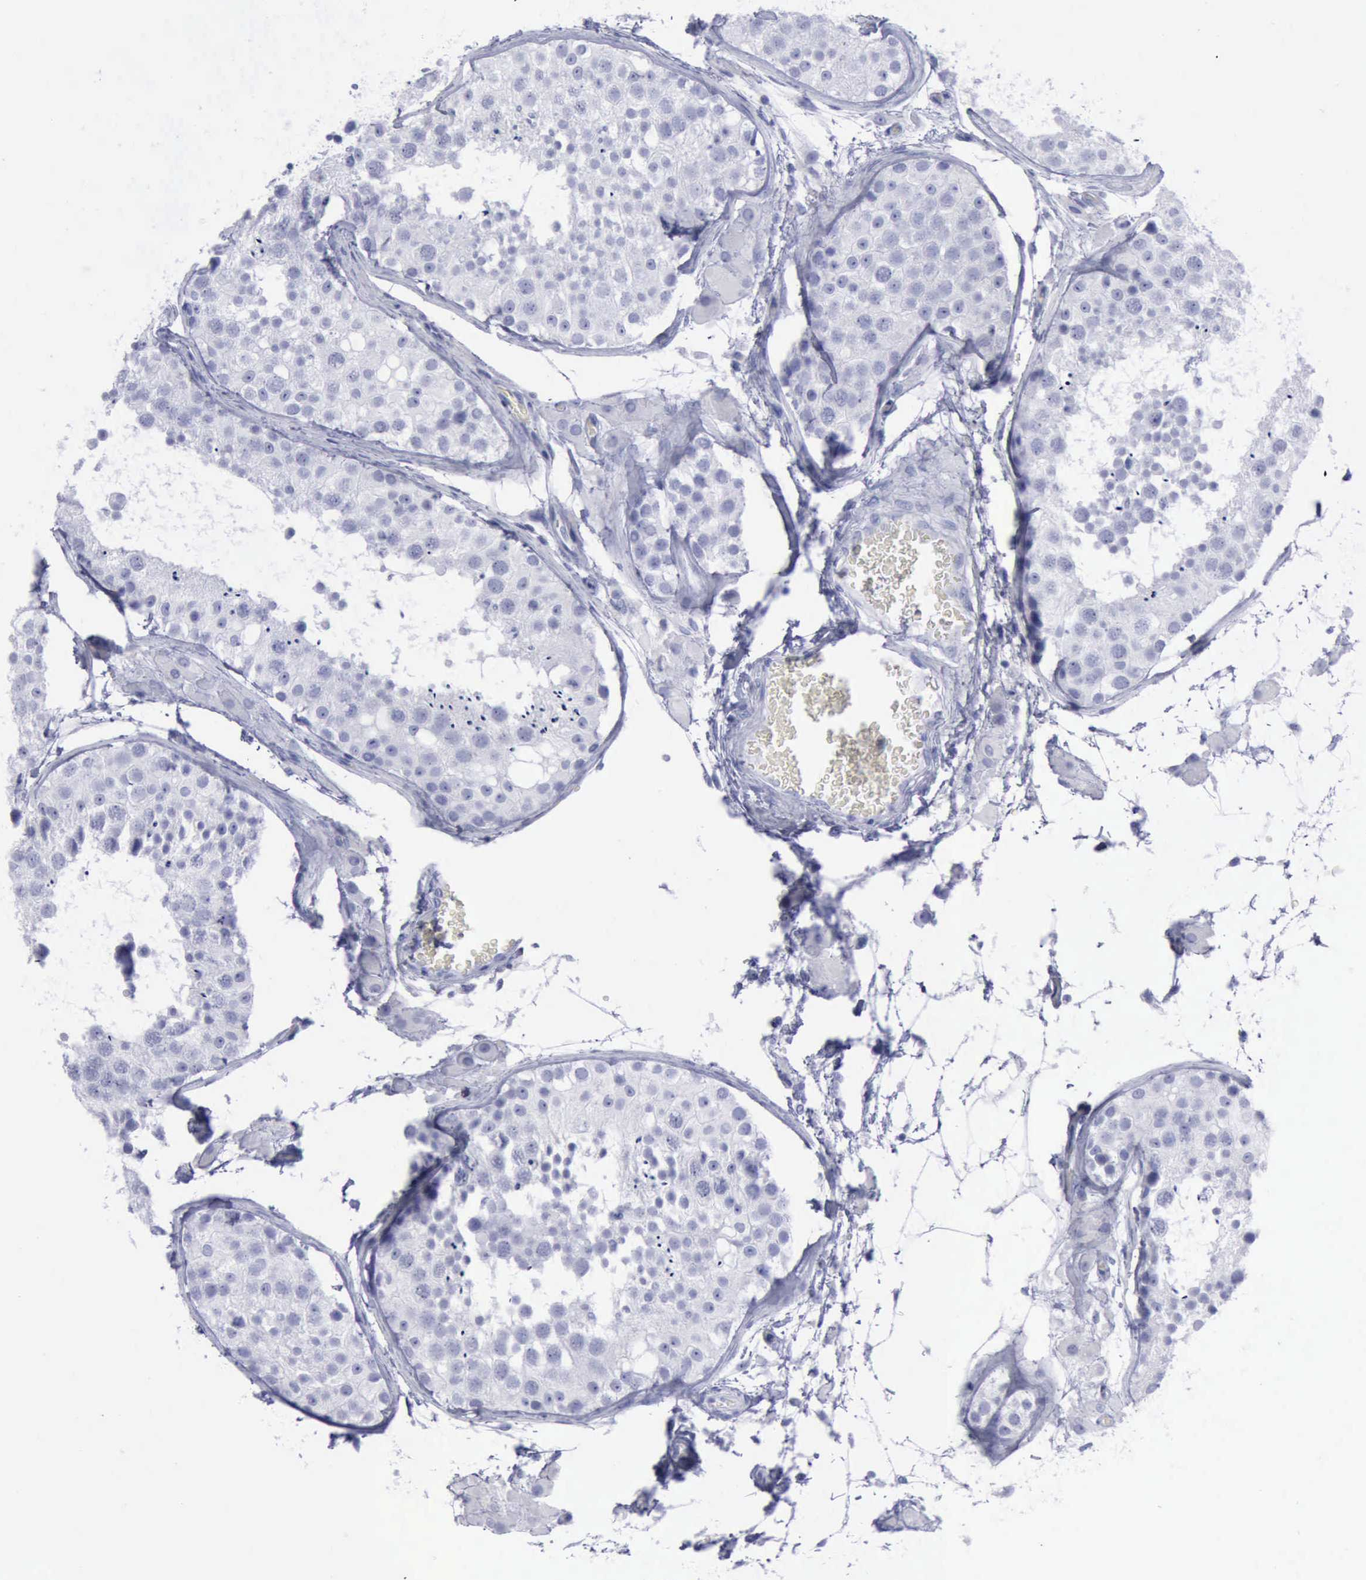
{"staining": {"intensity": "negative", "quantity": "none", "location": "none"}, "tissue": "testis", "cell_type": "Cells in seminiferous ducts", "image_type": "normal", "snomed": [{"axis": "morphology", "description": "Normal tissue, NOS"}, {"axis": "topography", "description": "Testis"}], "caption": "This image is of benign testis stained with immunohistochemistry (IHC) to label a protein in brown with the nuclei are counter-stained blue. There is no expression in cells in seminiferous ducts.", "gene": "KRT13", "patient": {"sex": "male", "age": 26}}